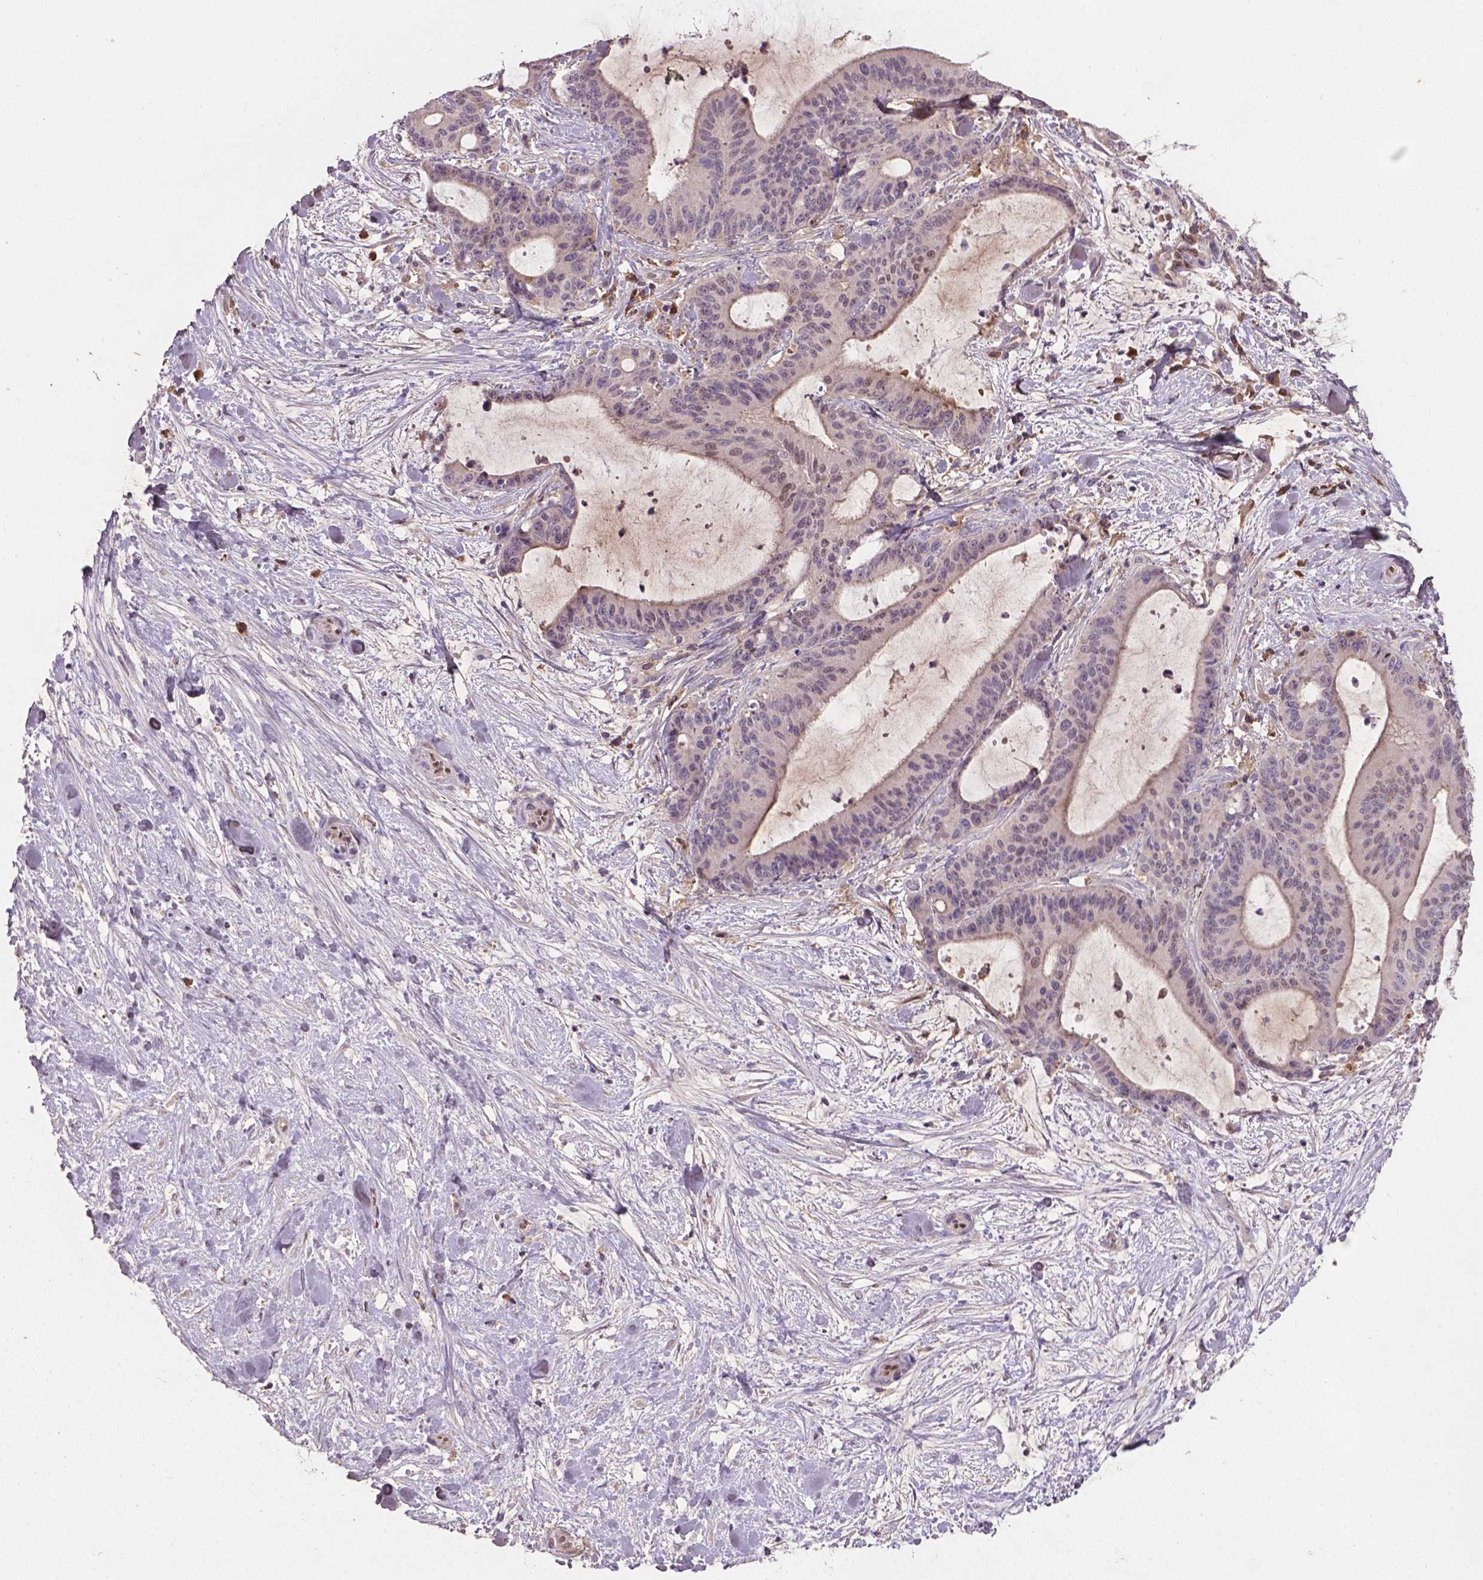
{"staining": {"intensity": "weak", "quantity": "<25%", "location": "nuclear"}, "tissue": "liver cancer", "cell_type": "Tumor cells", "image_type": "cancer", "snomed": [{"axis": "morphology", "description": "Cholangiocarcinoma"}, {"axis": "topography", "description": "Liver"}], "caption": "Immunohistochemistry (IHC) of liver cancer displays no staining in tumor cells.", "gene": "SOX17", "patient": {"sex": "female", "age": 73}}